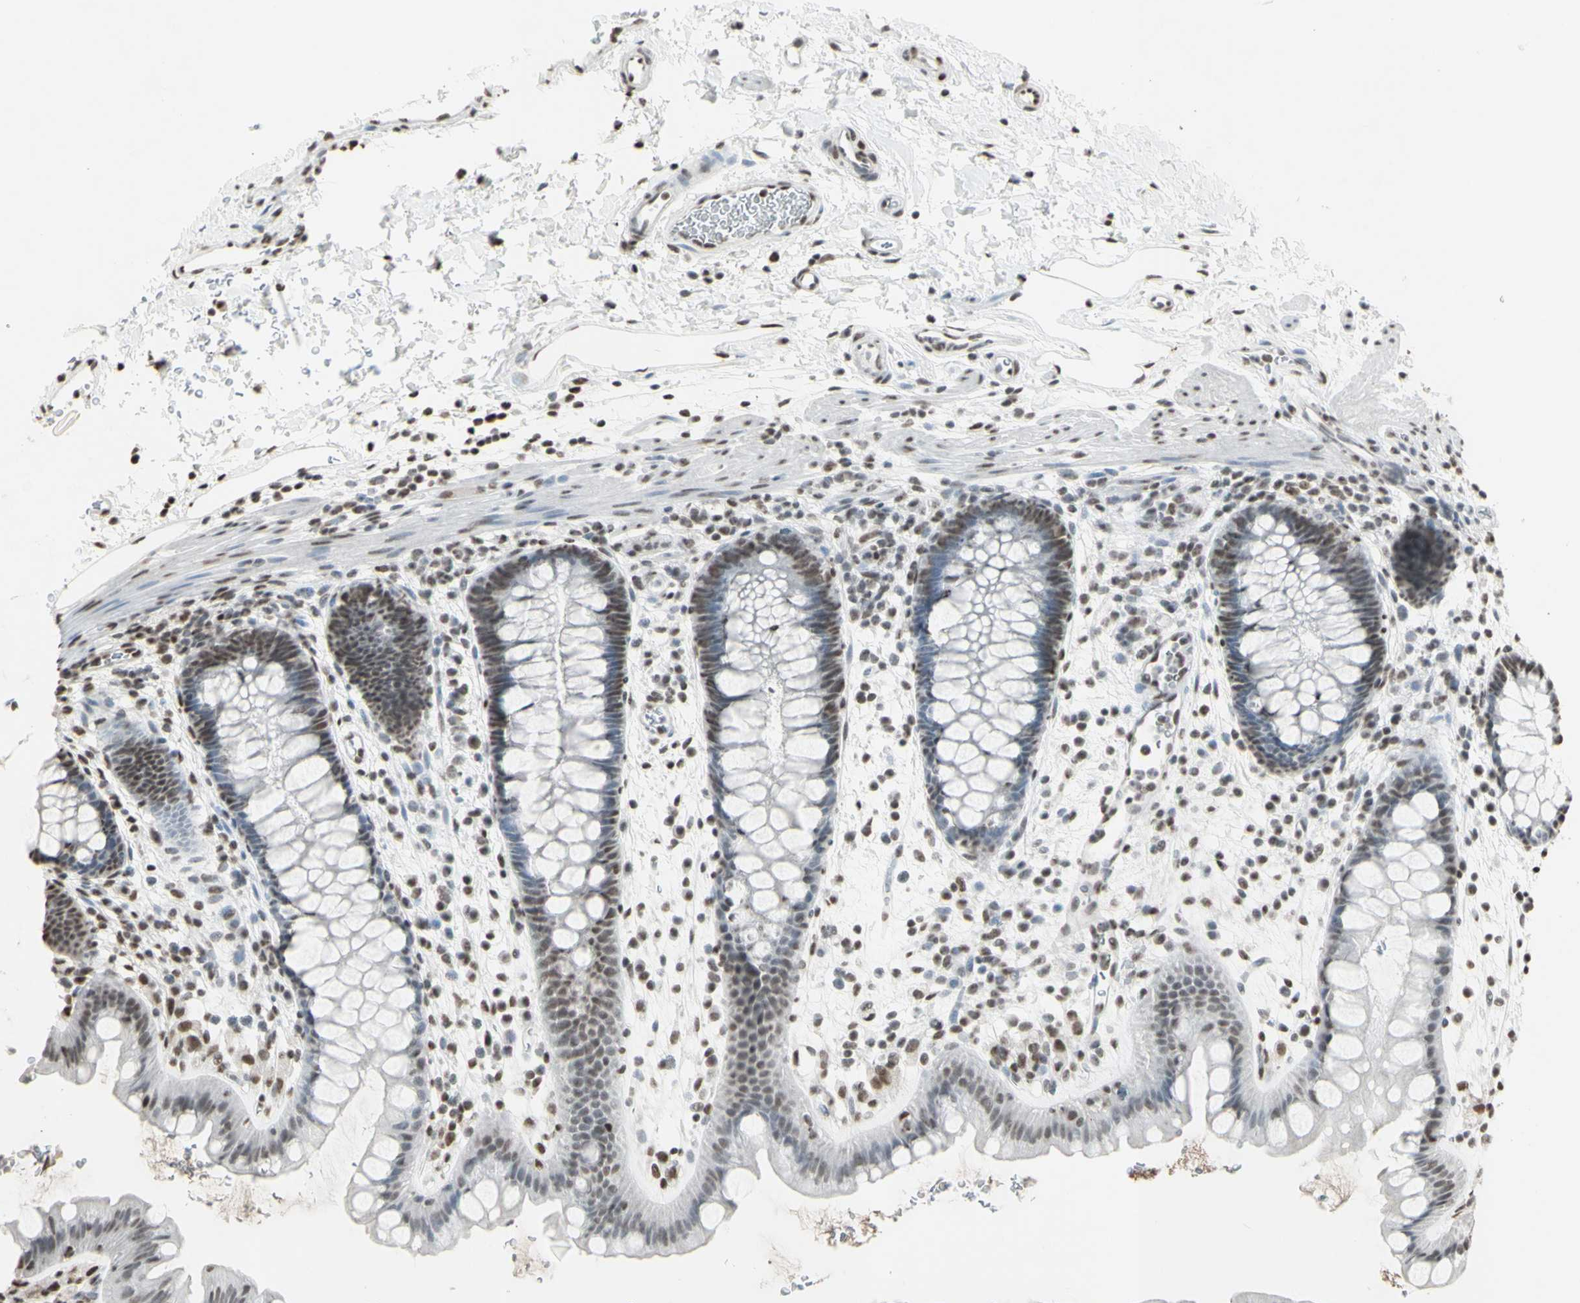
{"staining": {"intensity": "moderate", "quantity": "25%-75%", "location": "nuclear"}, "tissue": "rectum", "cell_type": "Glandular cells", "image_type": "normal", "snomed": [{"axis": "morphology", "description": "Normal tissue, NOS"}, {"axis": "topography", "description": "Rectum"}], "caption": "This micrograph demonstrates IHC staining of normal human rectum, with medium moderate nuclear expression in approximately 25%-75% of glandular cells.", "gene": "TRIM28", "patient": {"sex": "female", "age": 24}}